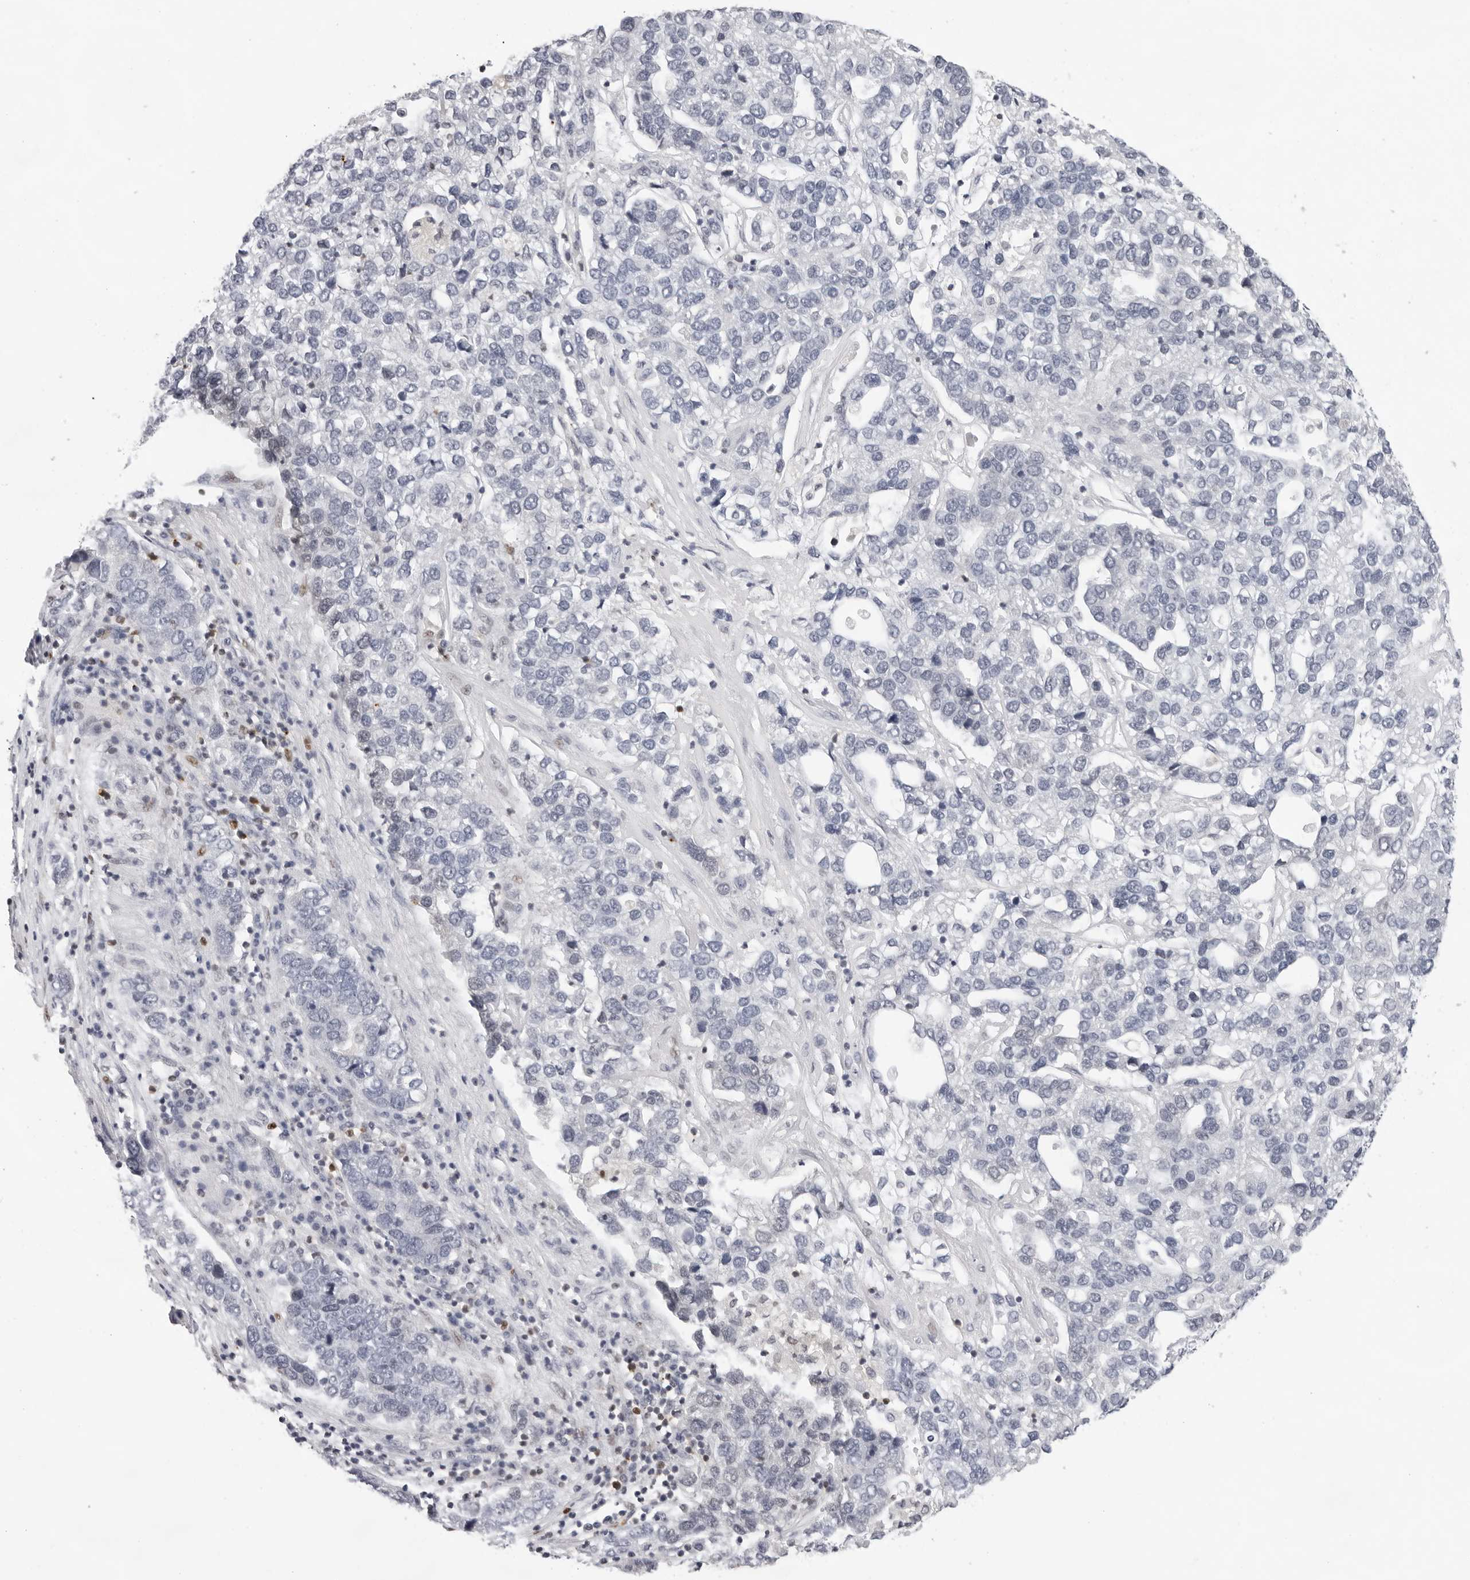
{"staining": {"intensity": "negative", "quantity": "none", "location": "none"}, "tissue": "pancreatic cancer", "cell_type": "Tumor cells", "image_type": "cancer", "snomed": [{"axis": "morphology", "description": "Adenocarcinoma, NOS"}, {"axis": "topography", "description": "Pancreas"}], "caption": "Tumor cells show no significant protein positivity in pancreatic cancer.", "gene": "OGG1", "patient": {"sex": "female", "age": 61}}